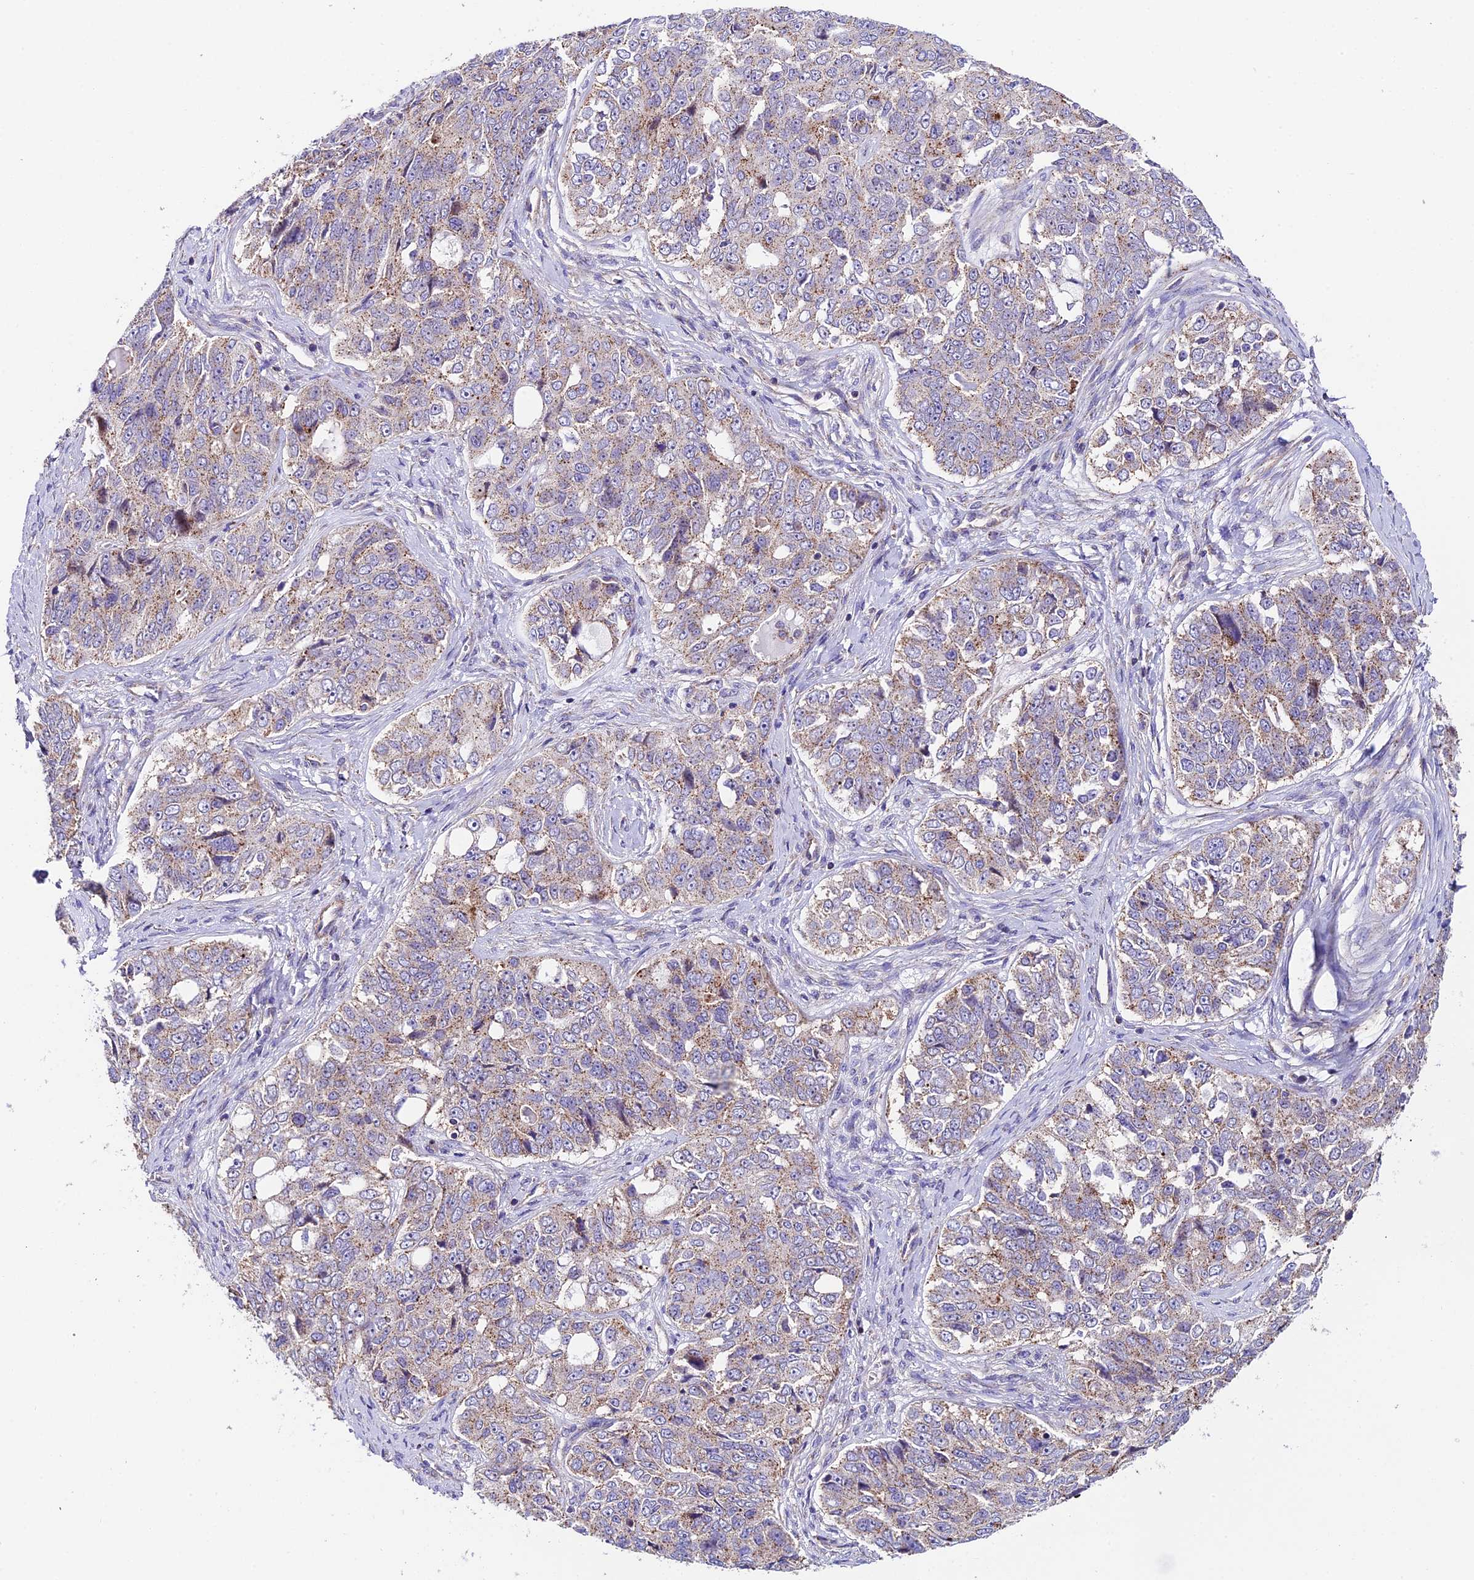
{"staining": {"intensity": "moderate", "quantity": "25%-75%", "location": "cytoplasmic/membranous"}, "tissue": "ovarian cancer", "cell_type": "Tumor cells", "image_type": "cancer", "snomed": [{"axis": "morphology", "description": "Carcinoma, endometroid"}, {"axis": "topography", "description": "Ovary"}], "caption": "About 25%-75% of tumor cells in ovarian endometroid carcinoma display moderate cytoplasmic/membranous protein staining as visualized by brown immunohistochemical staining.", "gene": "QRFP", "patient": {"sex": "female", "age": 51}}